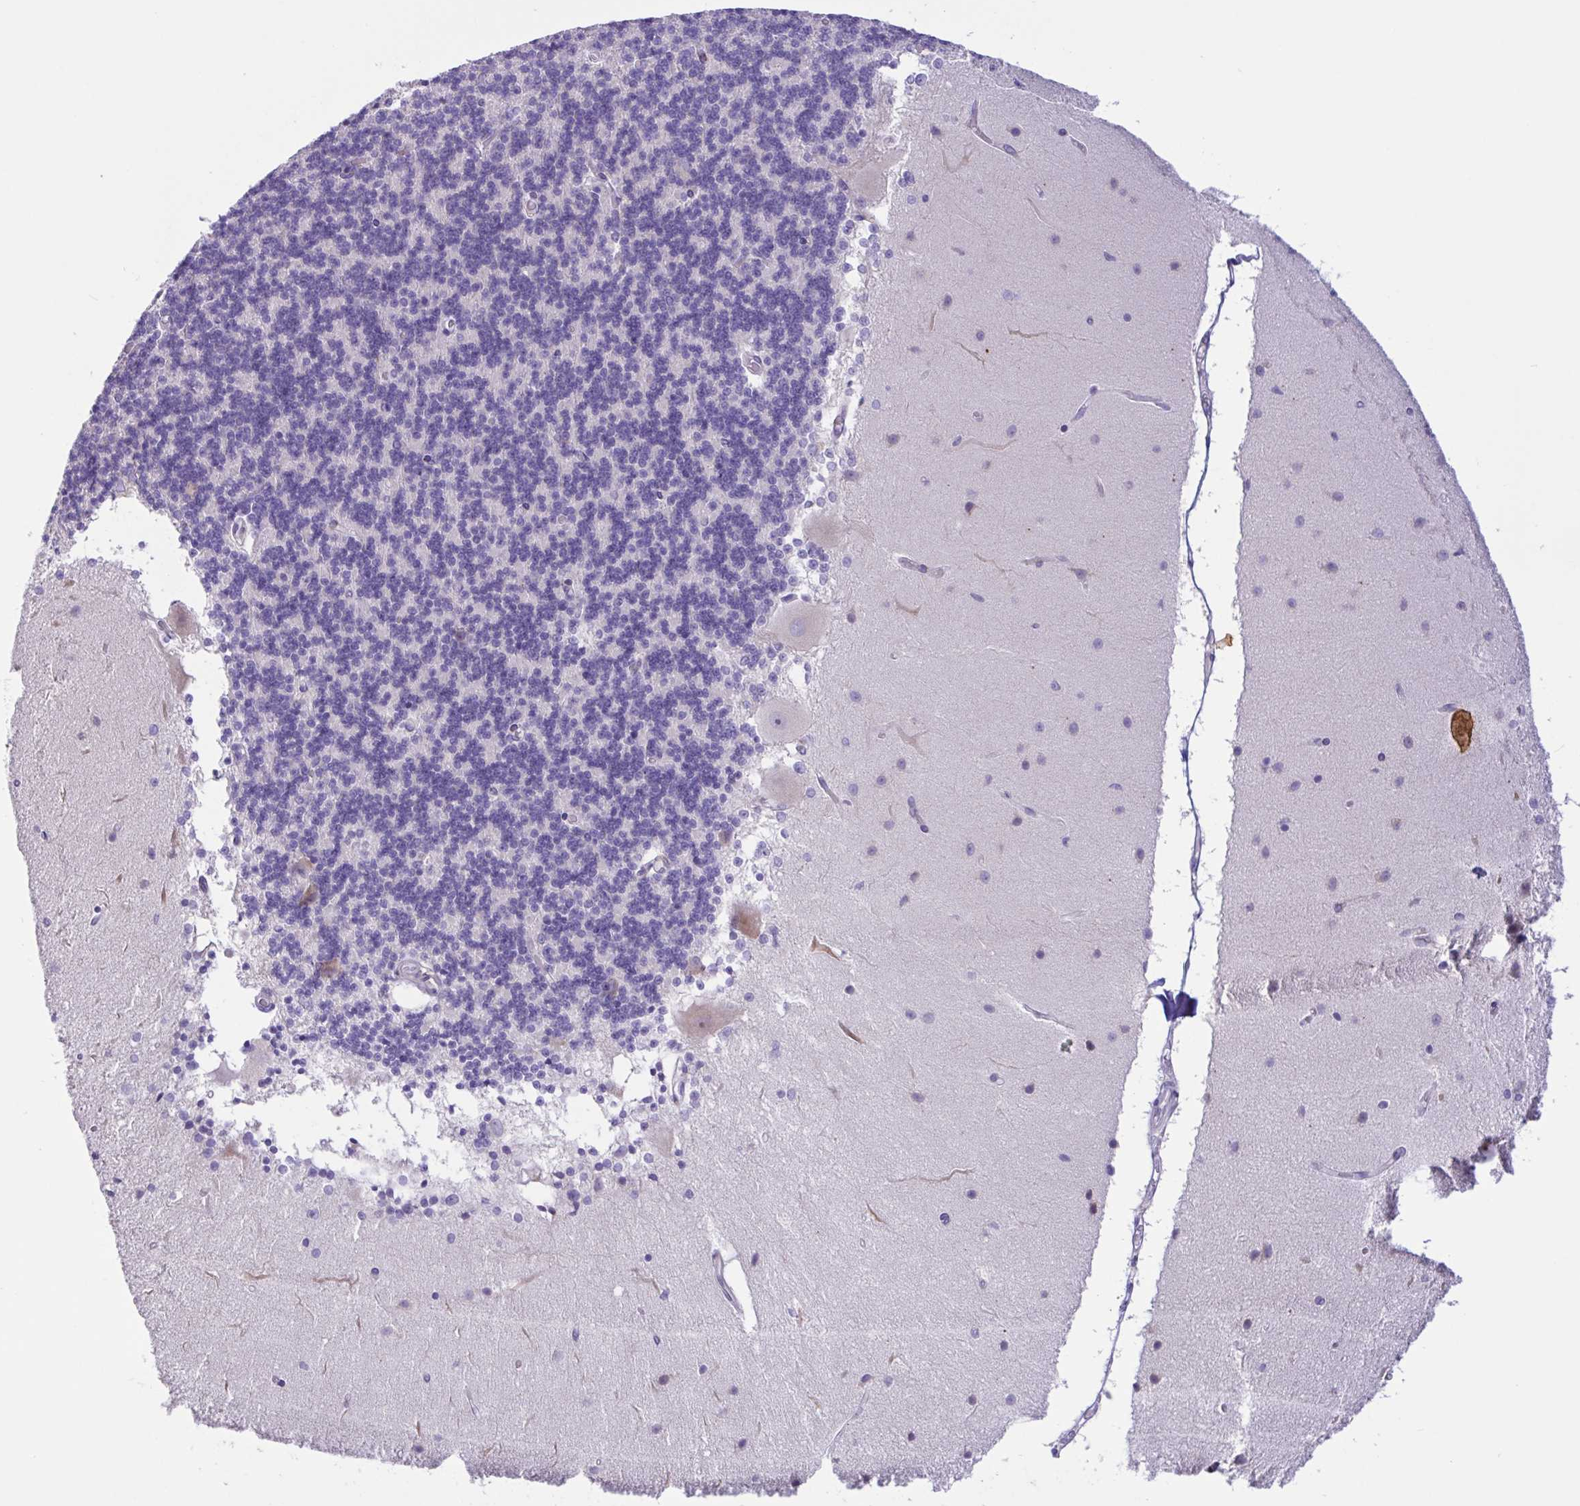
{"staining": {"intensity": "negative", "quantity": "none", "location": "none"}, "tissue": "cerebellum", "cell_type": "Cells in granular layer", "image_type": "normal", "snomed": [{"axis": "morphology", "description": "Normal tissue, NOS"}, {"axis": "topography", "description": "Cerebellum"}], "caption": "Micrograph shows no protein expression in cells in granular layer of unremarkable cerebellum.", "gene": "DSC3", "patient": {"sex": "female", "age": 54}}